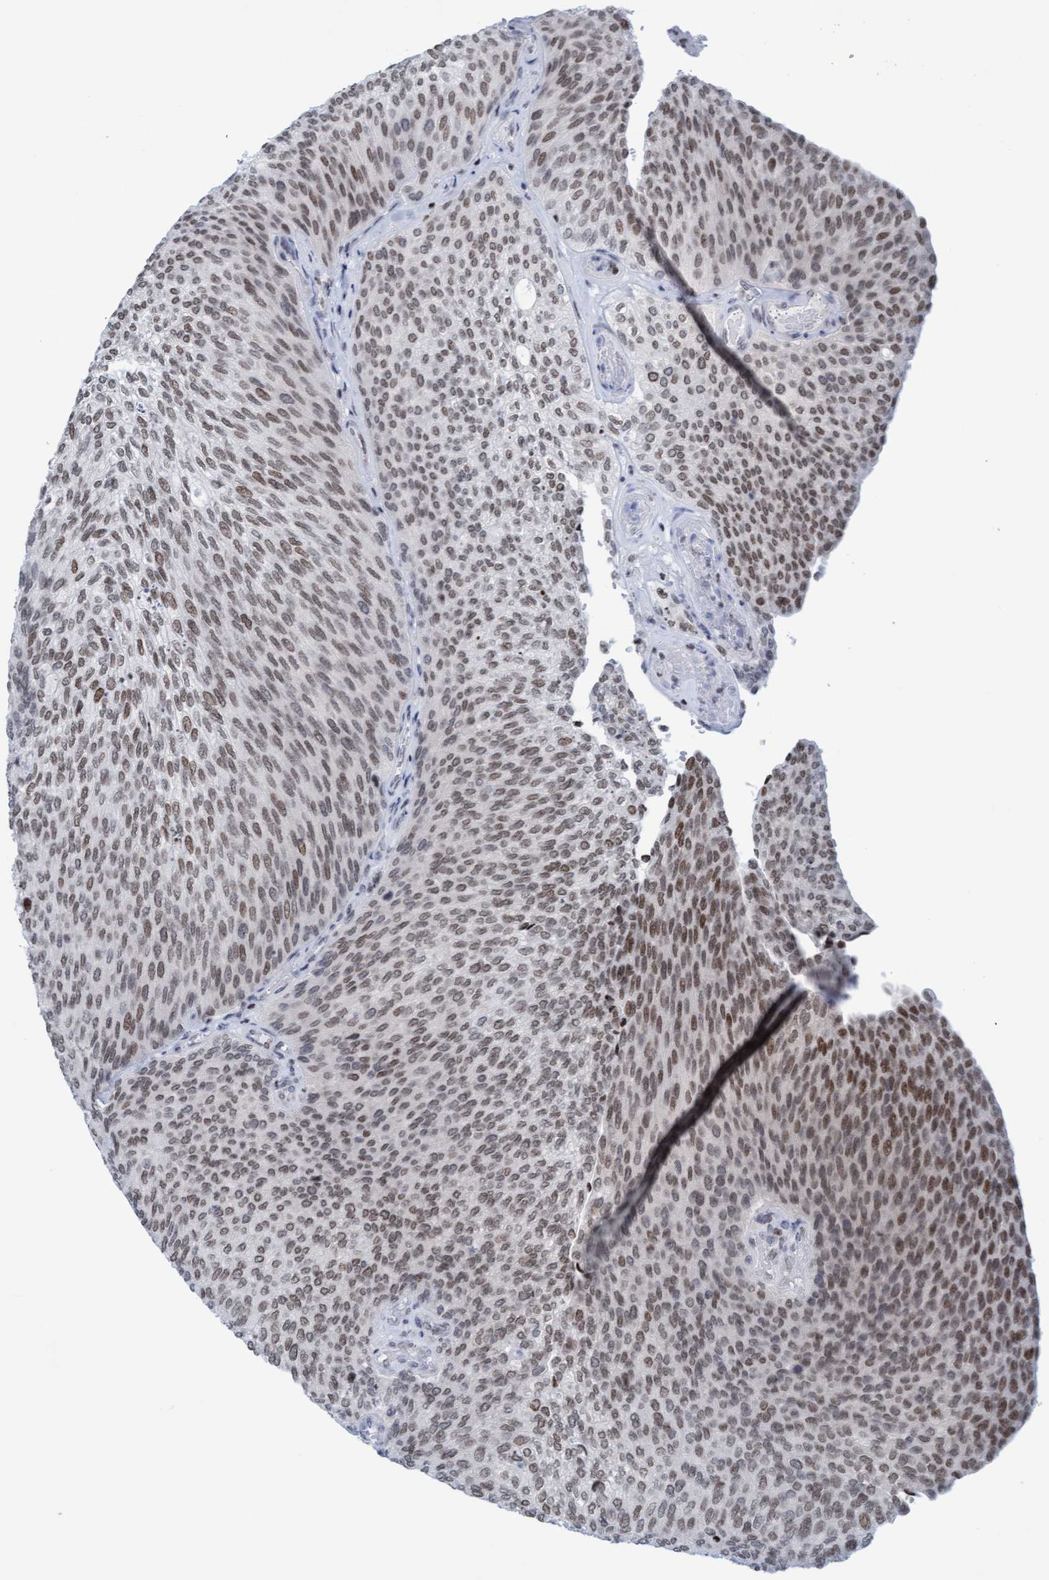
{"staining": {"intensity": "weak", "quantity": ">75%", "location": "nuclear"}, "tissue": "urothelial cancer", "cell_type": "Tumor cells", "image_type": "cancer", "snomed": [{"axis": "morphology", "description": "Urothelial carcinoma, Low grade"}, {"axis": "topography", "description": "Urinary bladder"}], "caption": "Urothelial cancer was stained to show a protein in brown. There is low levels of weak nuclear staining in about >75% of tumor cells.", "gene": "GLRX2", "patient": {"sex": "female", "age": 79}}